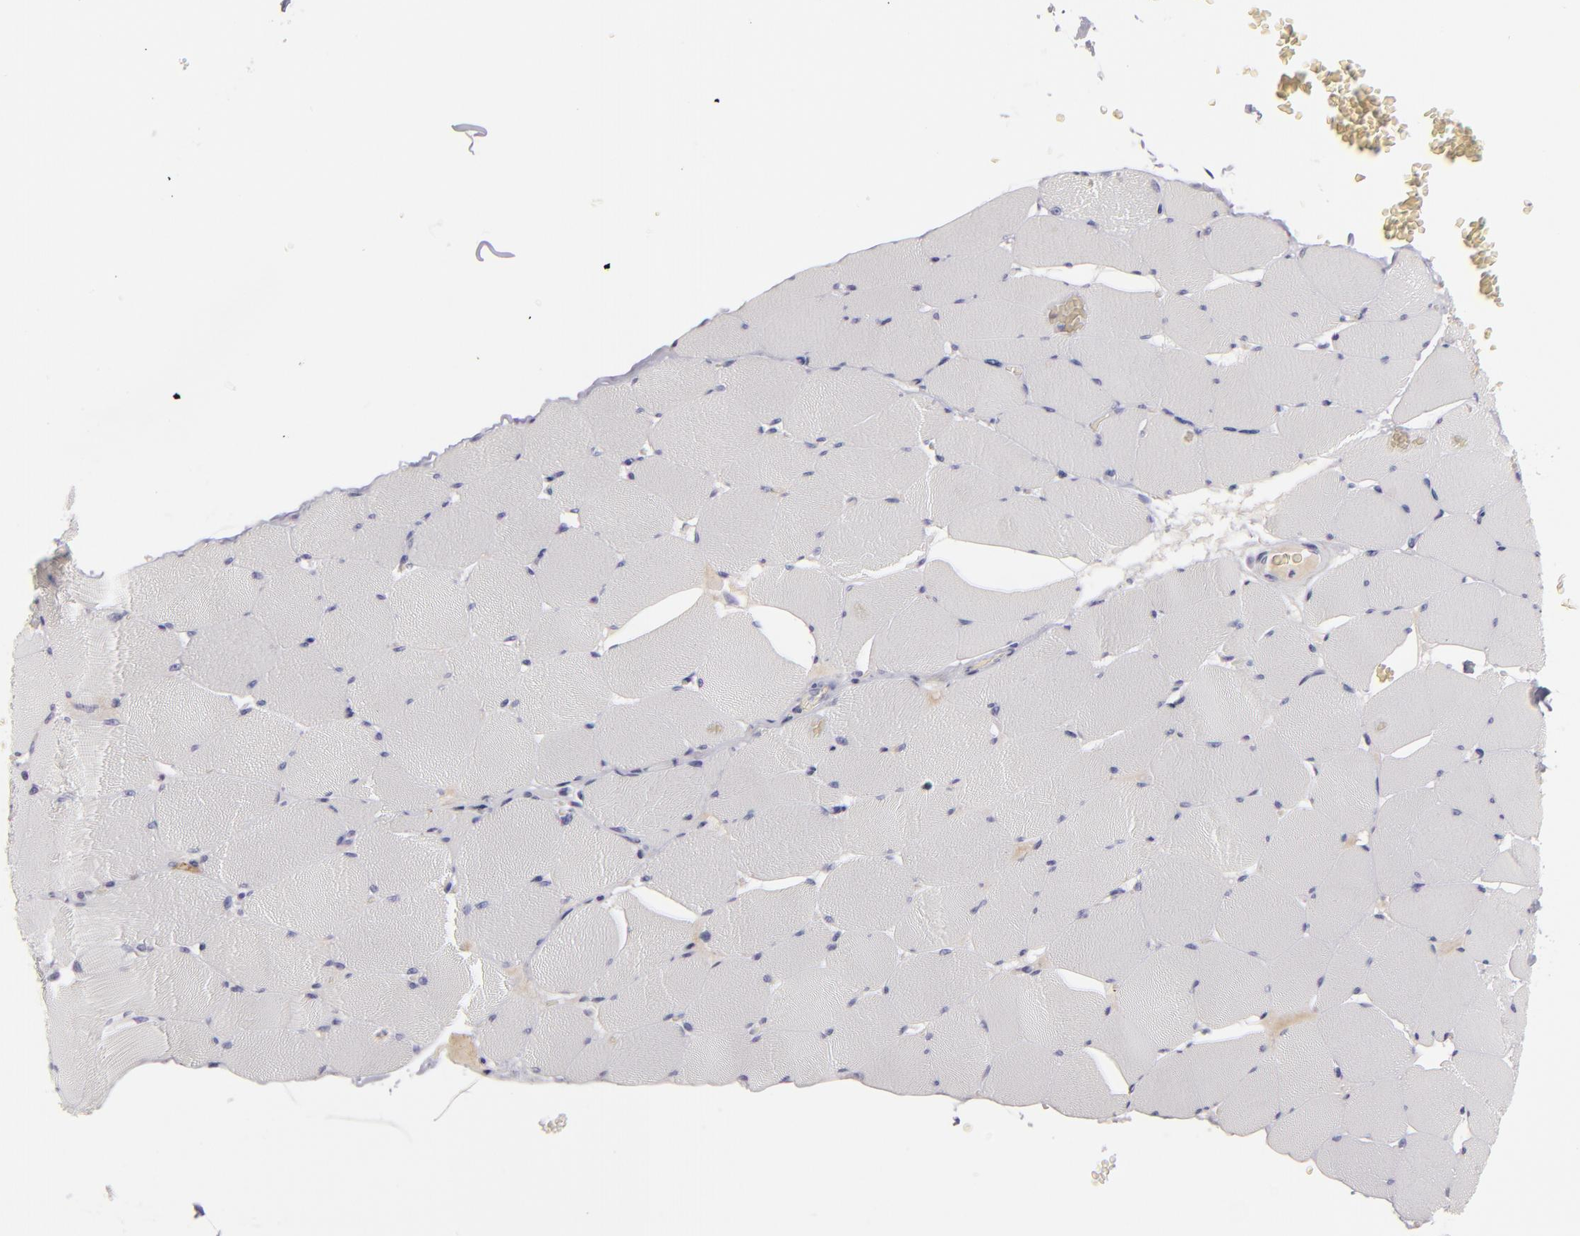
{"staining": {"intensity": "negative", "quantity": "none", "location": "none"}, "tissue": "skeletal muscle", "cell_type": "Myocytes", "image_type": "normal", "snomed": [{"axis": "morphology", "description": "Normal tissue, NOS"}, {"axis": "topography", "description": "Skeletal muscle"}], "caption": "There is no significant positivity in myocytes of skeletal muscle. (Stains: DAB immunohistochemistry with hematoxylin counter stain, Microscopy: brightfield microscopy at high magnification).", "gene": "C9", "patient": {"sex": "male", "age": 62}}